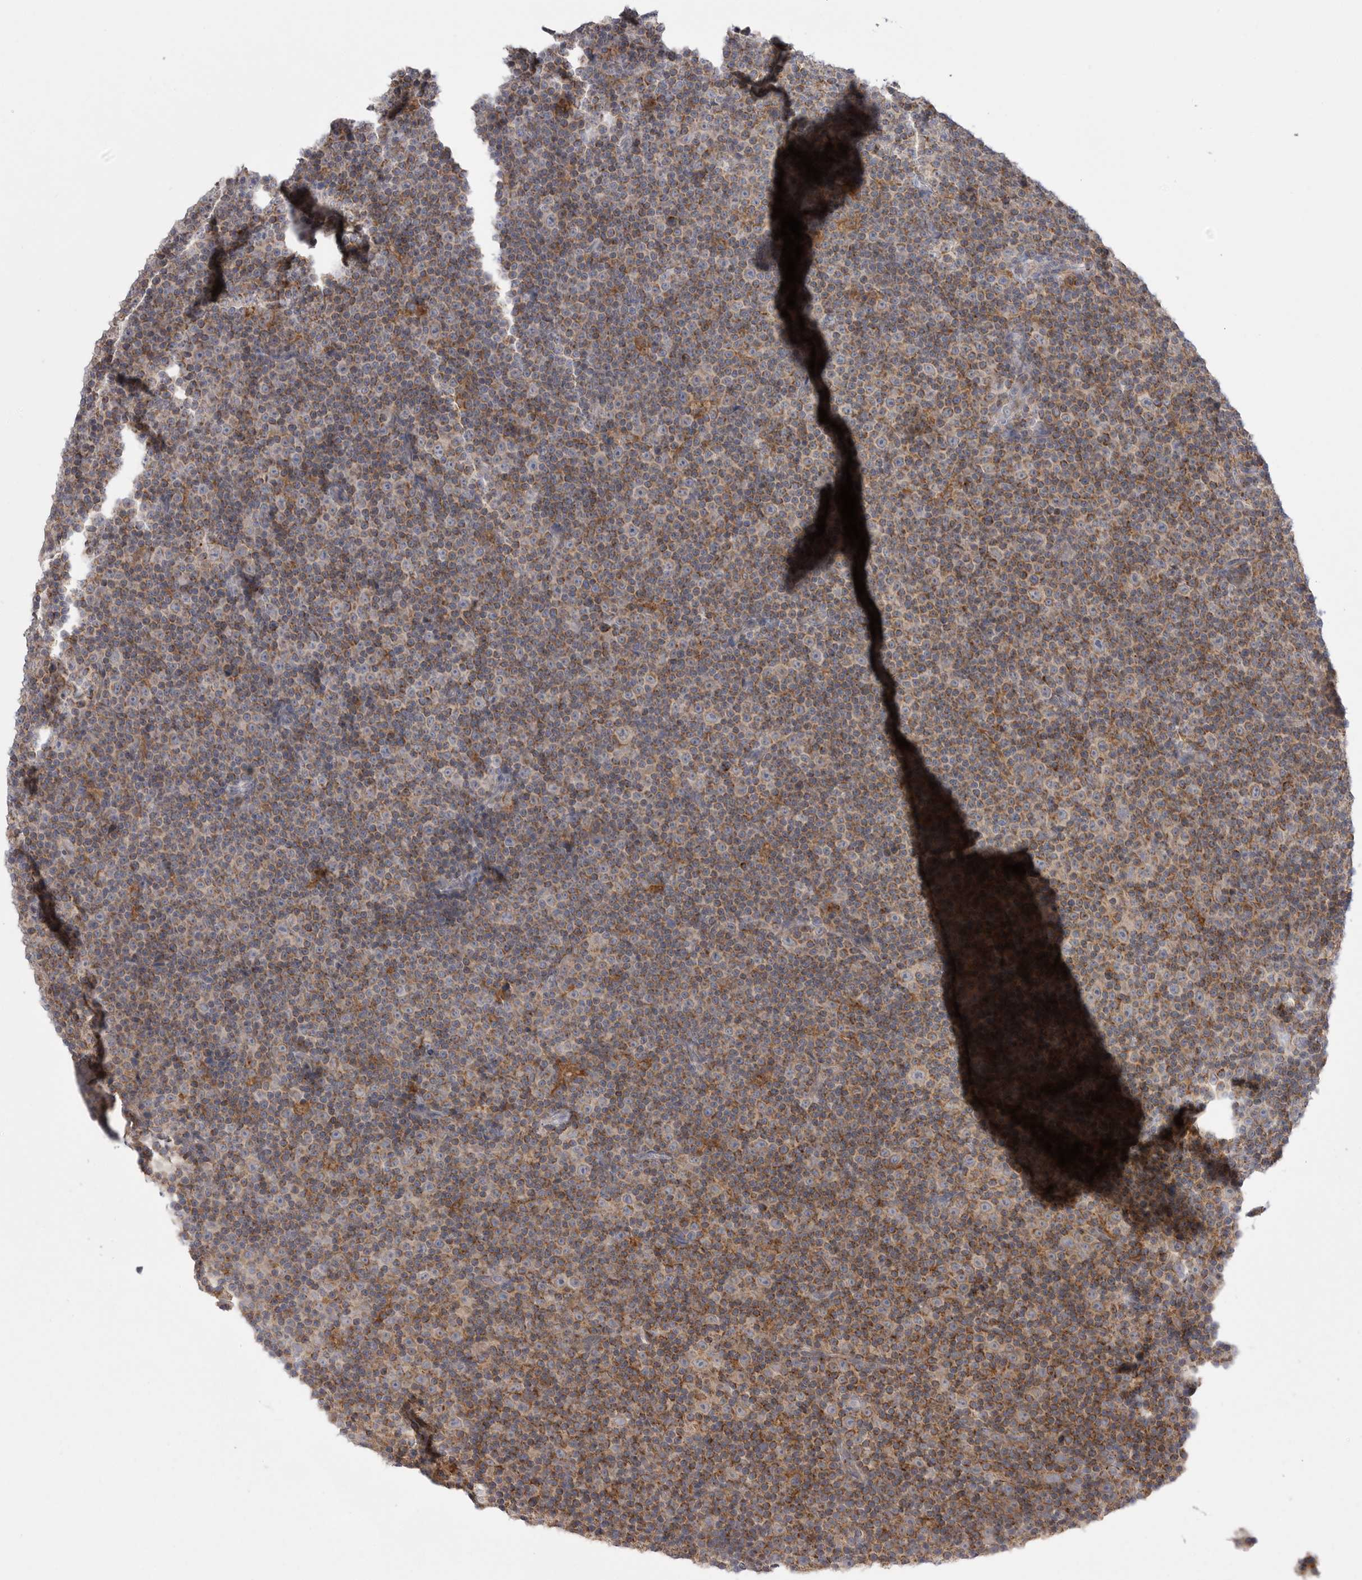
{"staining": {"intensity": "weak", "quantity": "25%-75%", "location": "cytoplasmic/membranous"}, "tissue": "lymphoma", "cell_type": "Tumor cells", "image_type": "cancer", "snomed": [{"axis": "morphology", "description": "Malignant lymphoma, non-Hodgkin's type, Low grade"}, {"axis": "topography", "description": "Lymph node"}], "caption": "Brown immunohistochemical staining in human malignant lymphoma, non-Hodgkin's type (low-grade) shows weak cytoplasmic/membranous staining in about 25%-75% of tumor cells.", "gene": "KYAT3", "patient": {"sex": "female", "age": 67}}